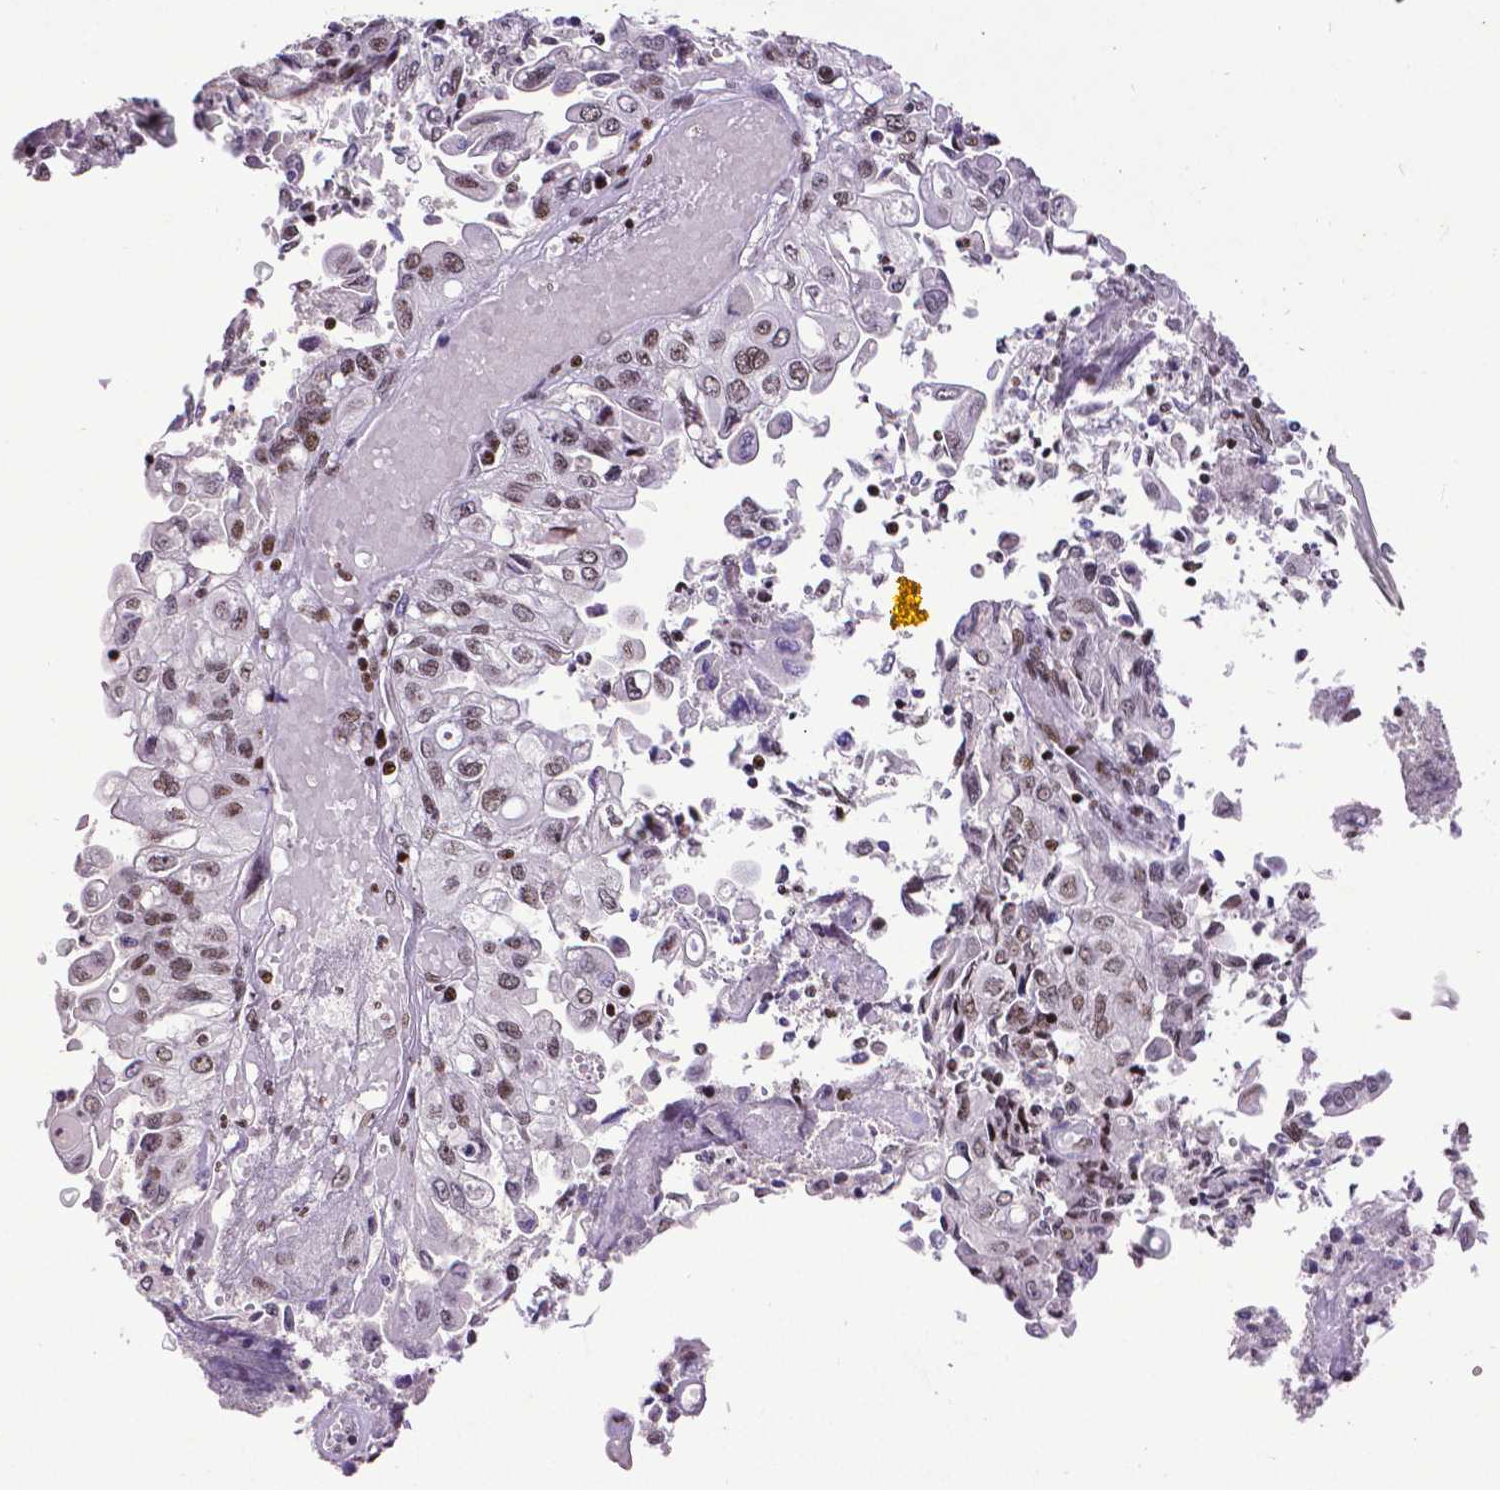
{"staining": {"intensity": "moderate", "quantity": "25%-75%", "location": "nuclear"}, "tissue": "endometrial cancer", "cell_type": "Tumor cells", "image_type": "cancer", "snomed": [{"axis": "morphology", "description": "Adenocarcinoma, NOS"}, {"axis": "topography", "description": "Endometrium"}], "caption": "Endometrial cancer (adenocarcinoma) tissue displays moderate nuclear expression in approximately 25%-75% of tumor cells", "gene": "CTCF", "patient": {"sex": "female", "age": 54}}